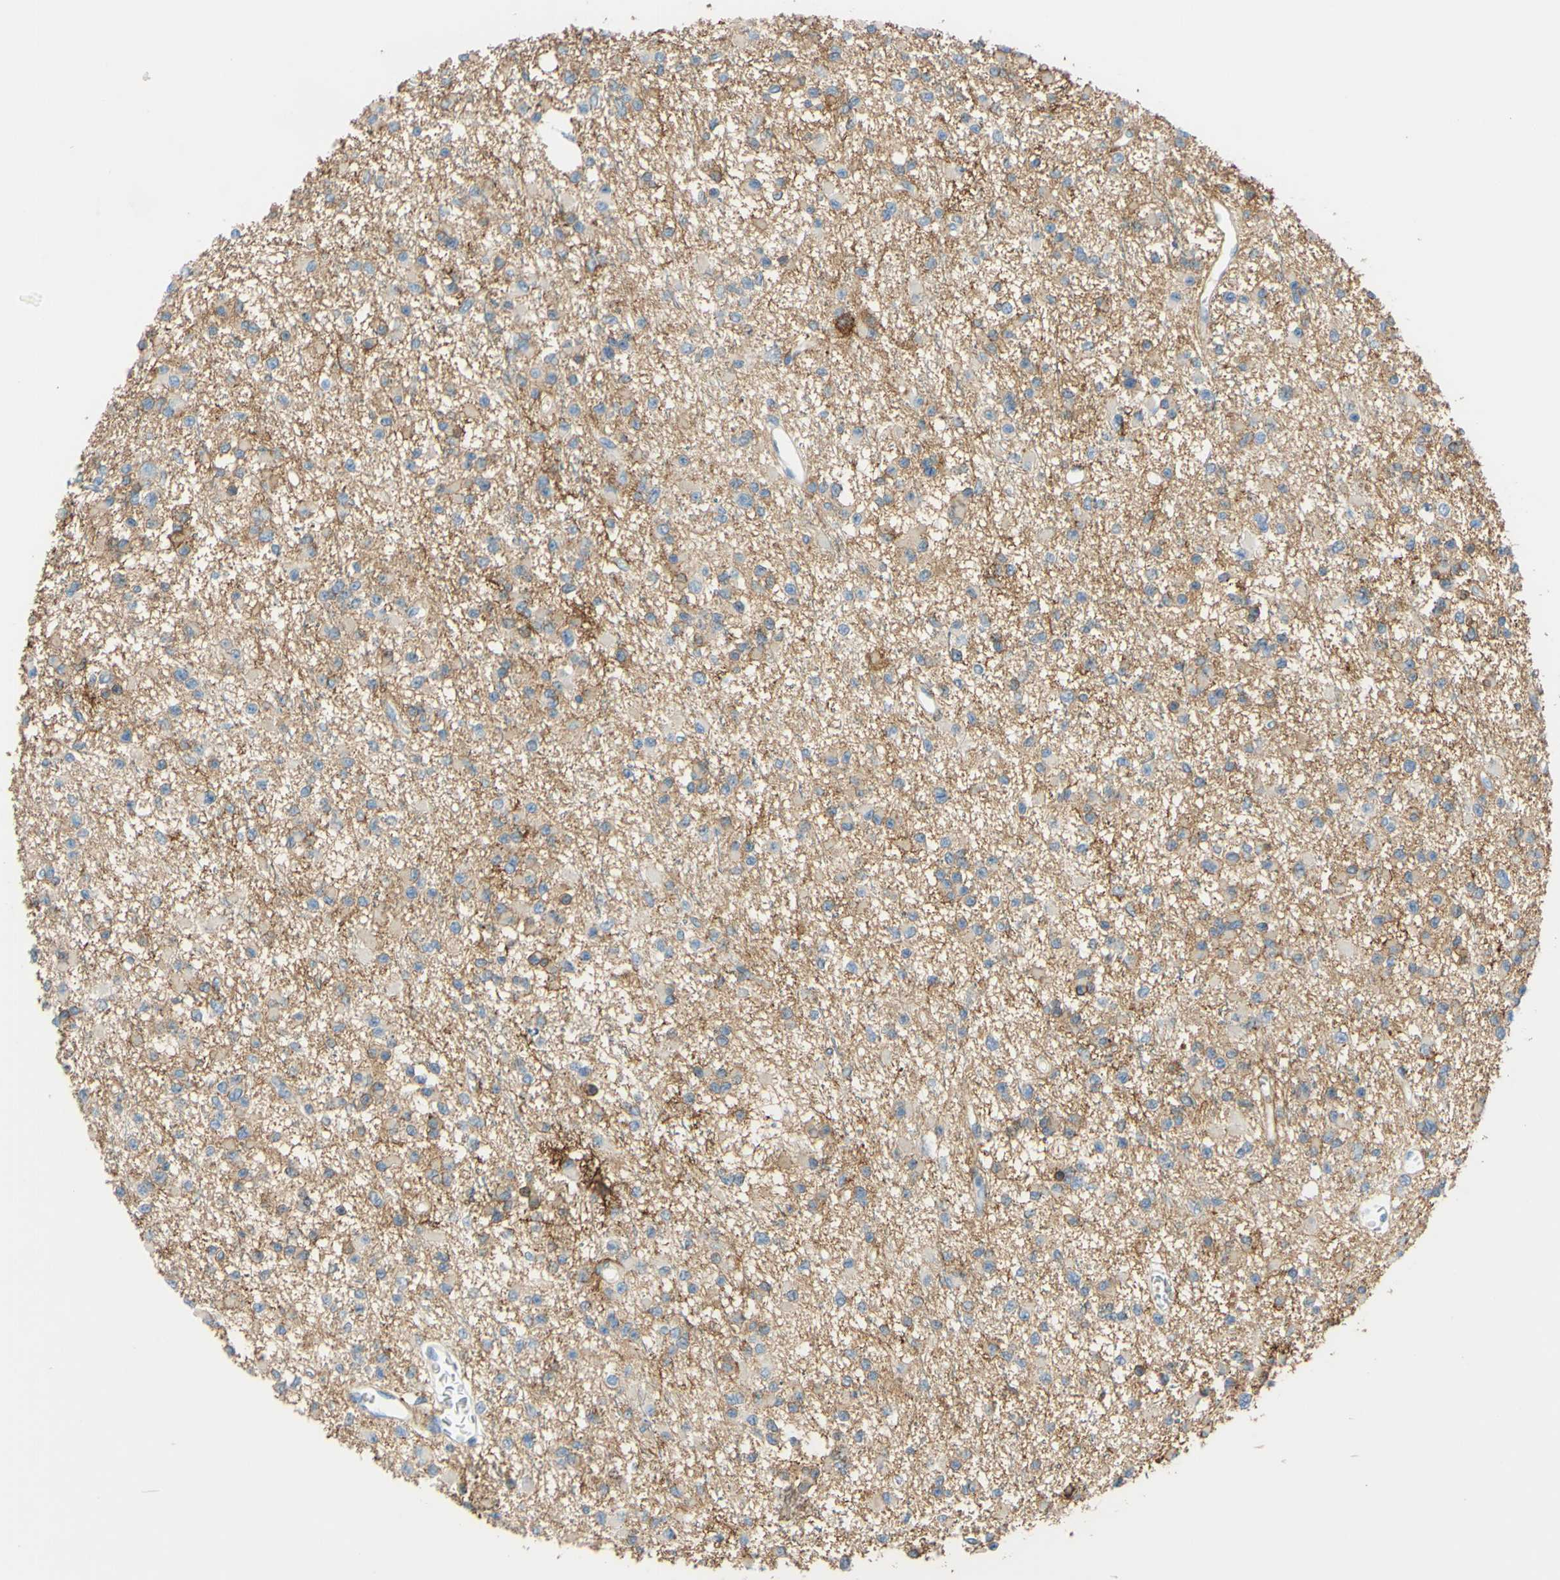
{"staining": {"intensity": "moderate", "quantity": "<25%", "location": "cytoplasmic/membranous"}, "tissue": "glioma", "cell_type": "Tumor cells", "image_type": "cancer", "snomed": [{"axis": "morphology", "description": "Glioma, malignant, Low grade"}, {"axis": "topography", "description": "Brain"}], "caption": "Immunohistochemistry (IHC) histopathology image of human glioma stained for a protein (brown), which exhibits low levels of moderate cytoplasmic/membranous expression in about <25% of tumor cells.", "gene": "SLC1A2", "patient": {"sex": "female", "age": 22}}